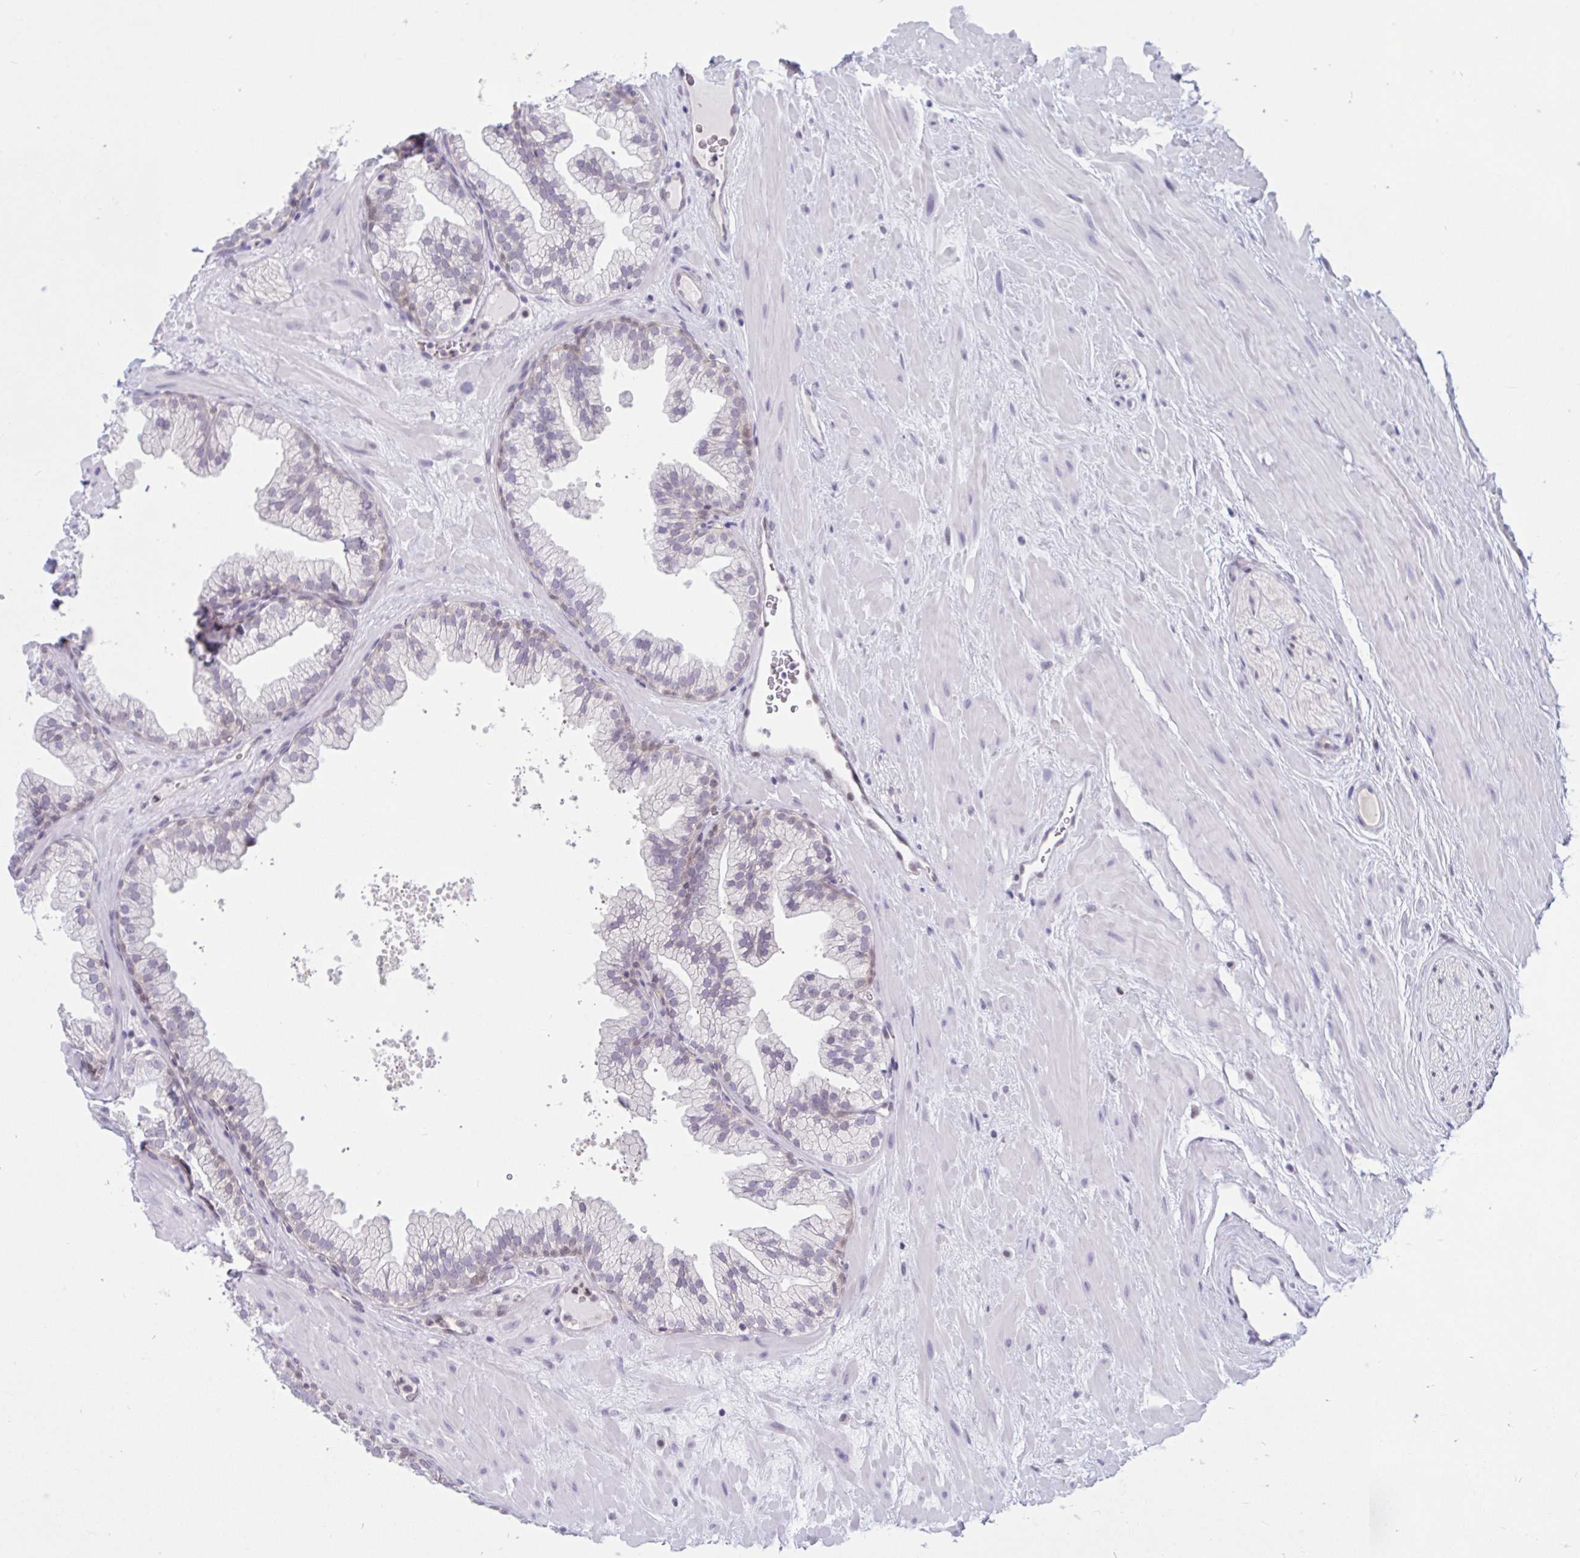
{"staining": {"intensity": "weak", "quantity": "<25%", "location": "nuclear"}, "tissue": "prostate", "cell_type": "Glandular cells", "image_type": "normal", "snomed": [{"axis": "morphology", "description": "Normal tissue, NOS"}, {"axis": "topography", "description": "Prostate"}, {"axis": "topography", "description": "Peripheral nerve tissue"}], "caption": "DAB (3,3'-diaminobenzidine) immunohistochemical staining of normal prostate displays no significant expression in glandular cells.", "gene": "TSN", "patient": {"sex": "male", "age": 61}}